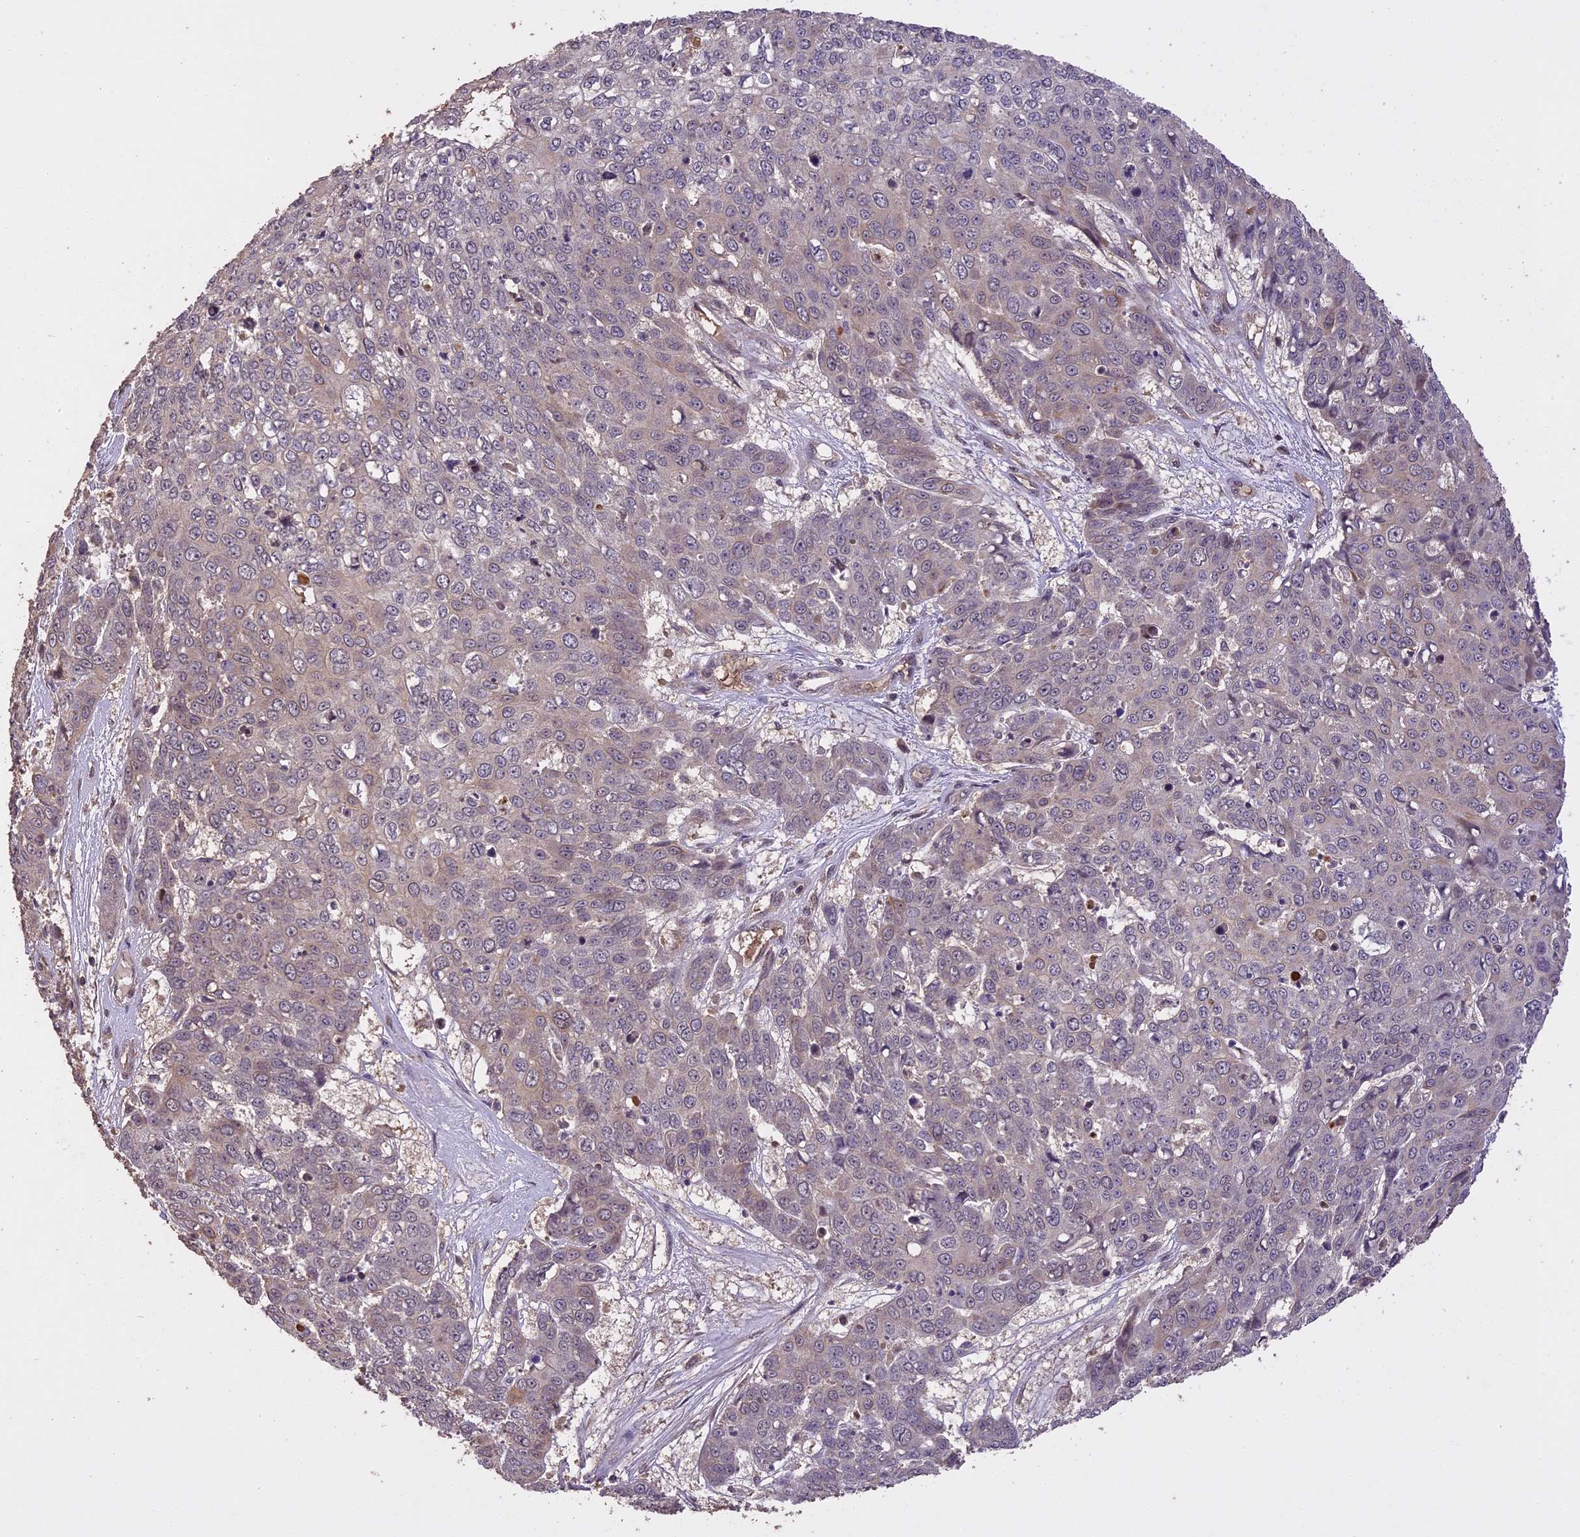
{"staining": {"intensity": "weak", "quantity": "<25%", "location": "cytoplasmic/membranous"}, "tissue": "skin cancer", "cell_type": "Tumor cells", "image_type": "cancer", "snomed": [{"axis": "morphology", "description": "Squamous cell carcinoma, NOS"}, {"axis": "topography", "description": "Skin"}], "caption": "IHC of skin cancer (squamous cell carcinoma) displays no staining in tumor cells.", "gene": "TIGD7", "patient": {"sex": "male", "age": 71}}